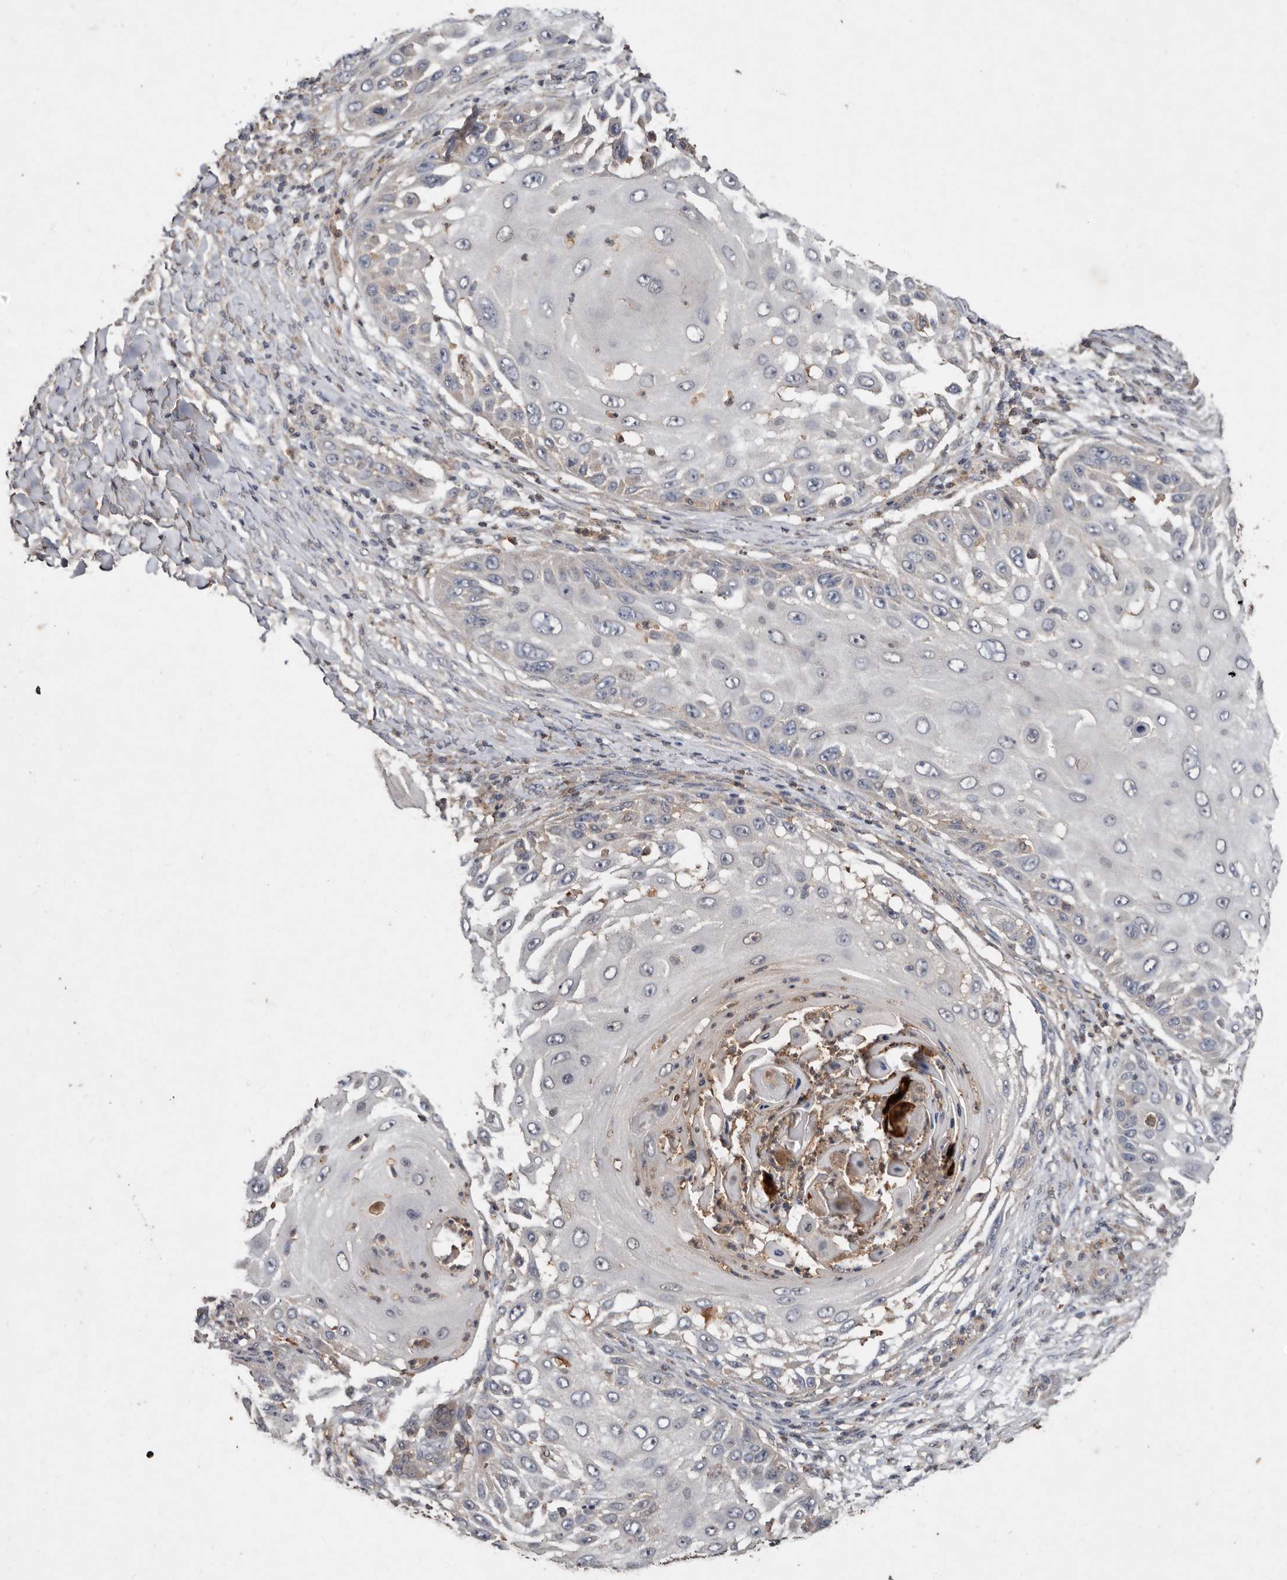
{"staining": {"intensity": "negative", "quantity": "none", "location": "none"}, "tissue": "skin cancer", "cell_type": "Tumor cells", "image_type": "cancer", "snomed": [{"axis": "morphology", "description": "Squamous cell carcinoma, NOS"}, {"axis": "topography", "description": "Skin"}], "caption": "A histopathology image of skin cancer (squamous cell carcinoma) stained for a protein demonstrates no brown staining in tumor cells.", "gene": "EDEM1", "patient": {"sex": "female", "age": 44}}